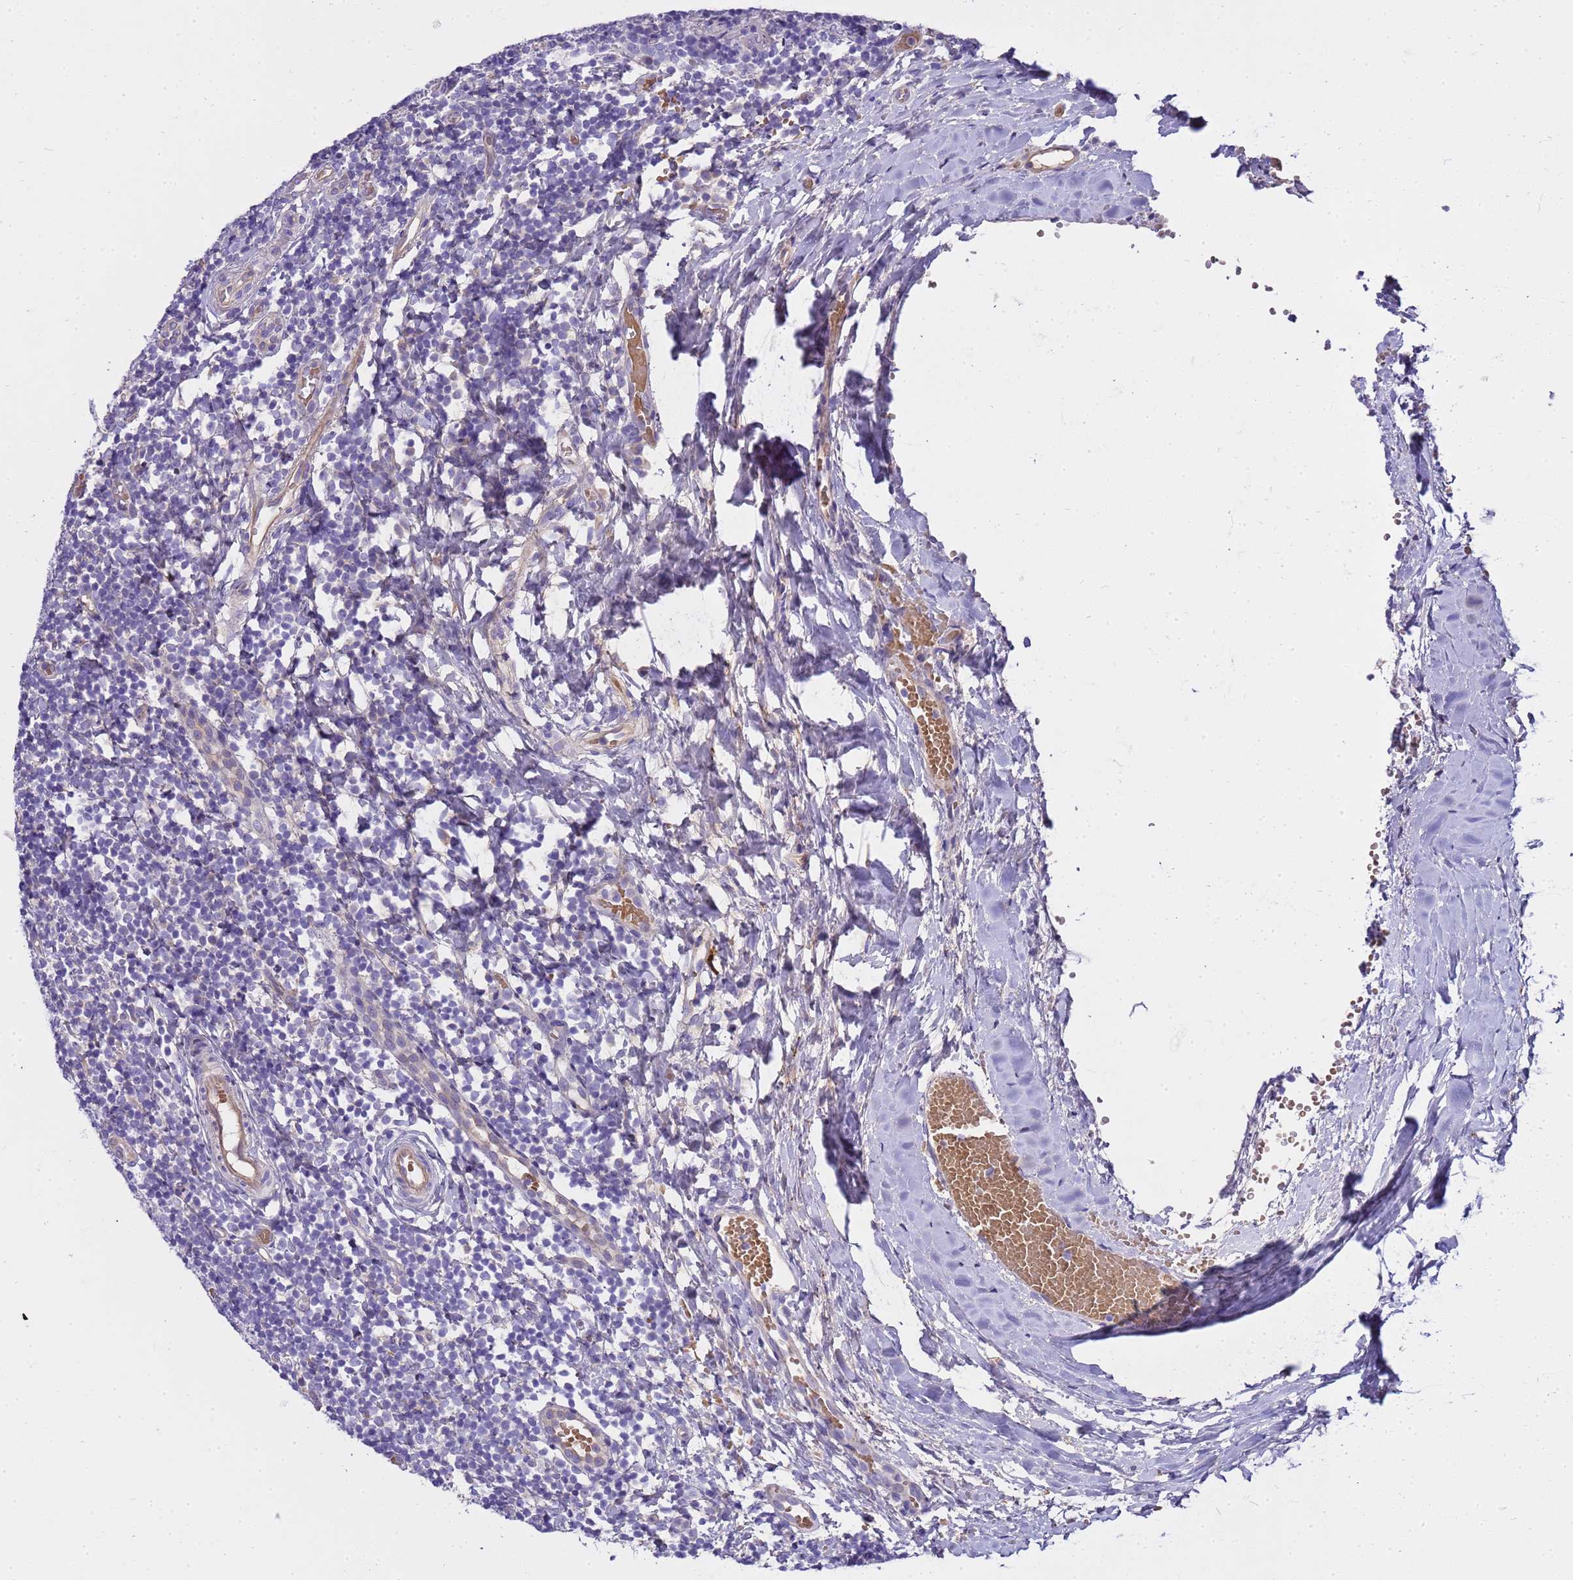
{"staining": {"intensity": "negative", "quantity": "none", "location": "none"}, "tissue": "tonsil", "cell_type": "Germinal center cells", "image_type": "normal", "snomed": [{"axis": "morphology", "description": "Normal tissue, NOS"}, {"axis": "topography", "description": "Tonsil"}], "caption": "An image of tonsil stained for a protein exhibits no brown staining in germinal center cells.", "gene": "RIPPLY2", "patient": {"sex": "female", "age": 19}}